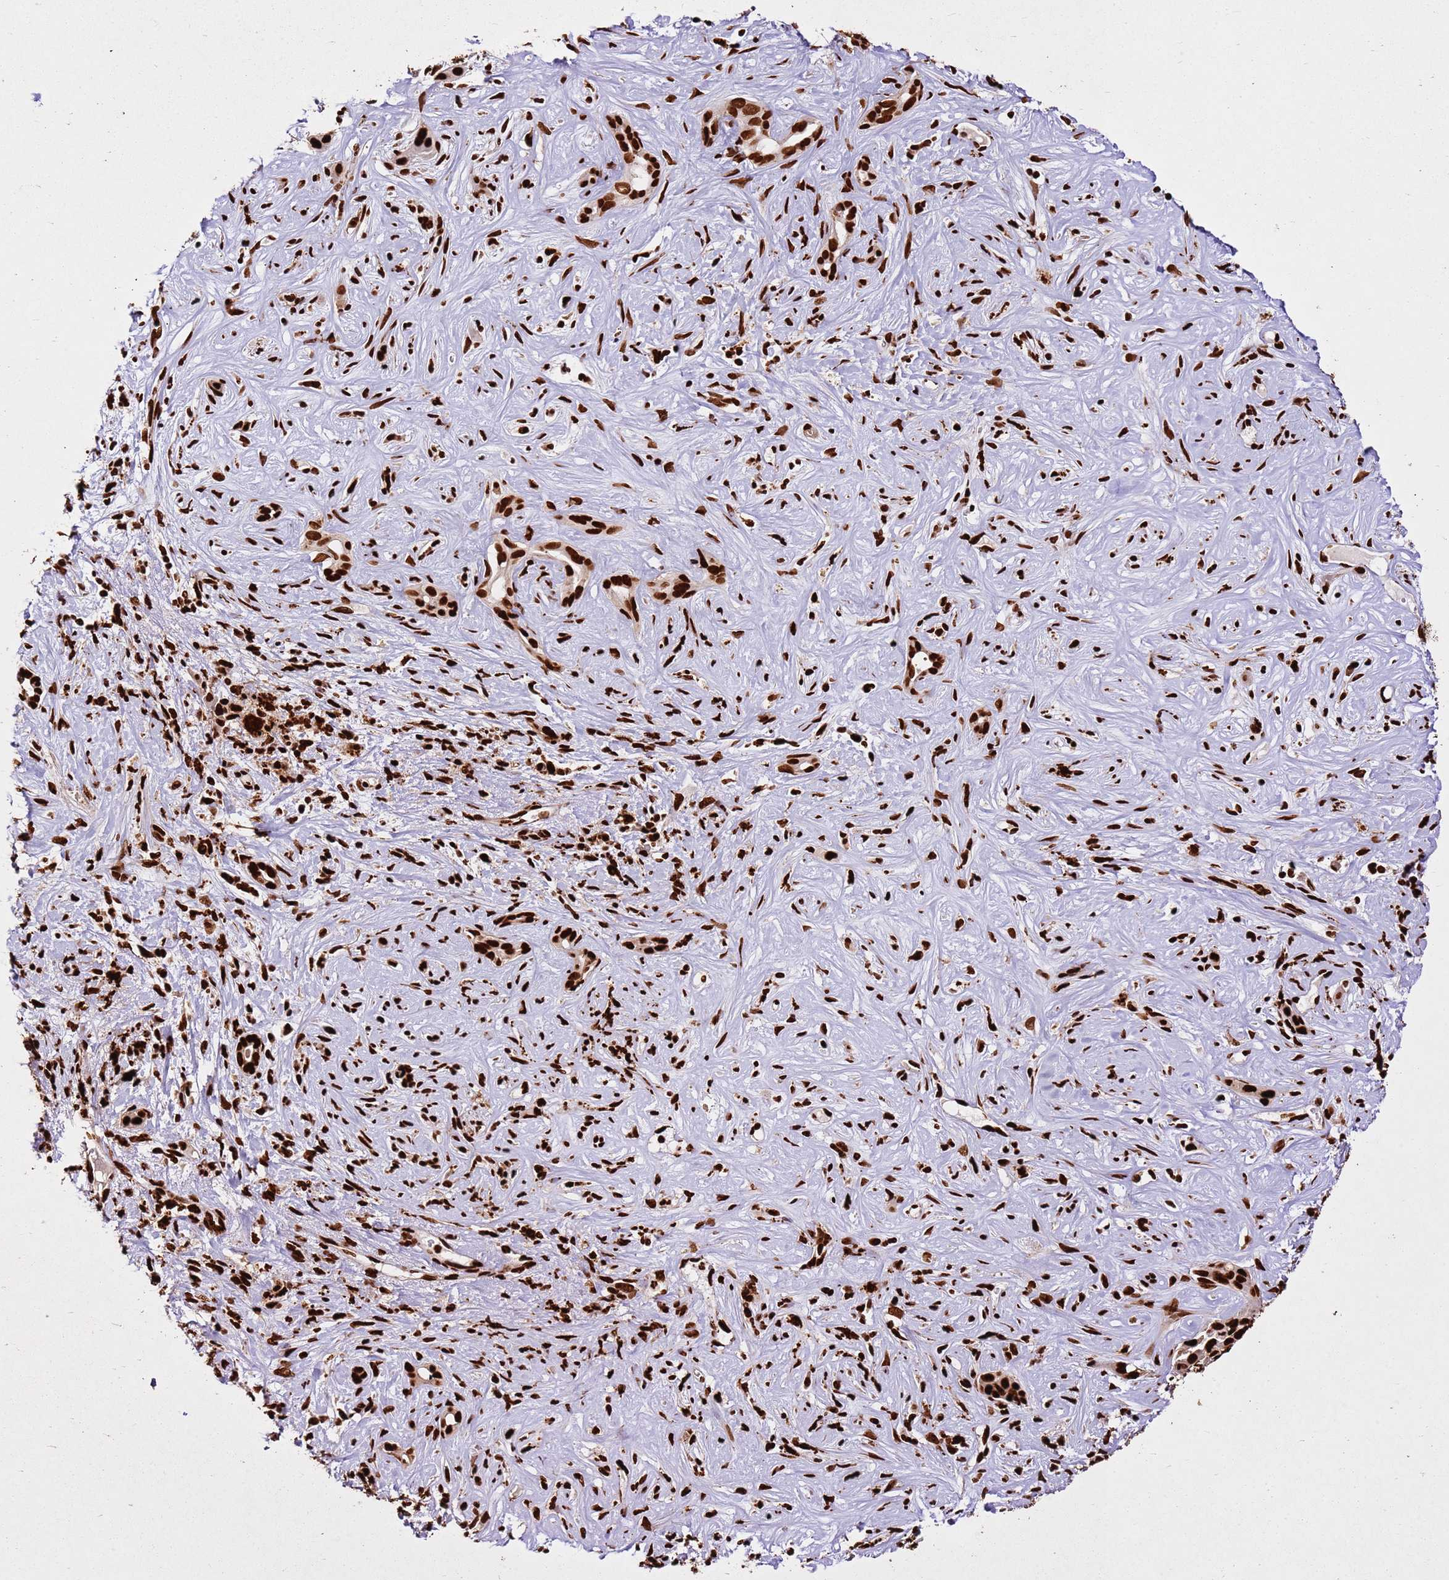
{"staining": {"intensity": "strong", "quantity": ">75%", "location": "nuclear"}, "tissue": "liver cancer", "cell_type": "Tumor cells", "image_type": "cancer", "snomed": [{"axis": "morphology", "description": "Cholangiocarcinoma"}, {"axis": "topography", "description": "Liver"}], "caption": "DAB (3,3'-diaminobenzidine) immunohistochemical staining of cholangiocarcinoma (liver) reveals strong nuclear protein positivity in approximately >75% of tumor cells.", "gene": "HNRNPAB", "patient": {"sex": "male", "age": 67}}